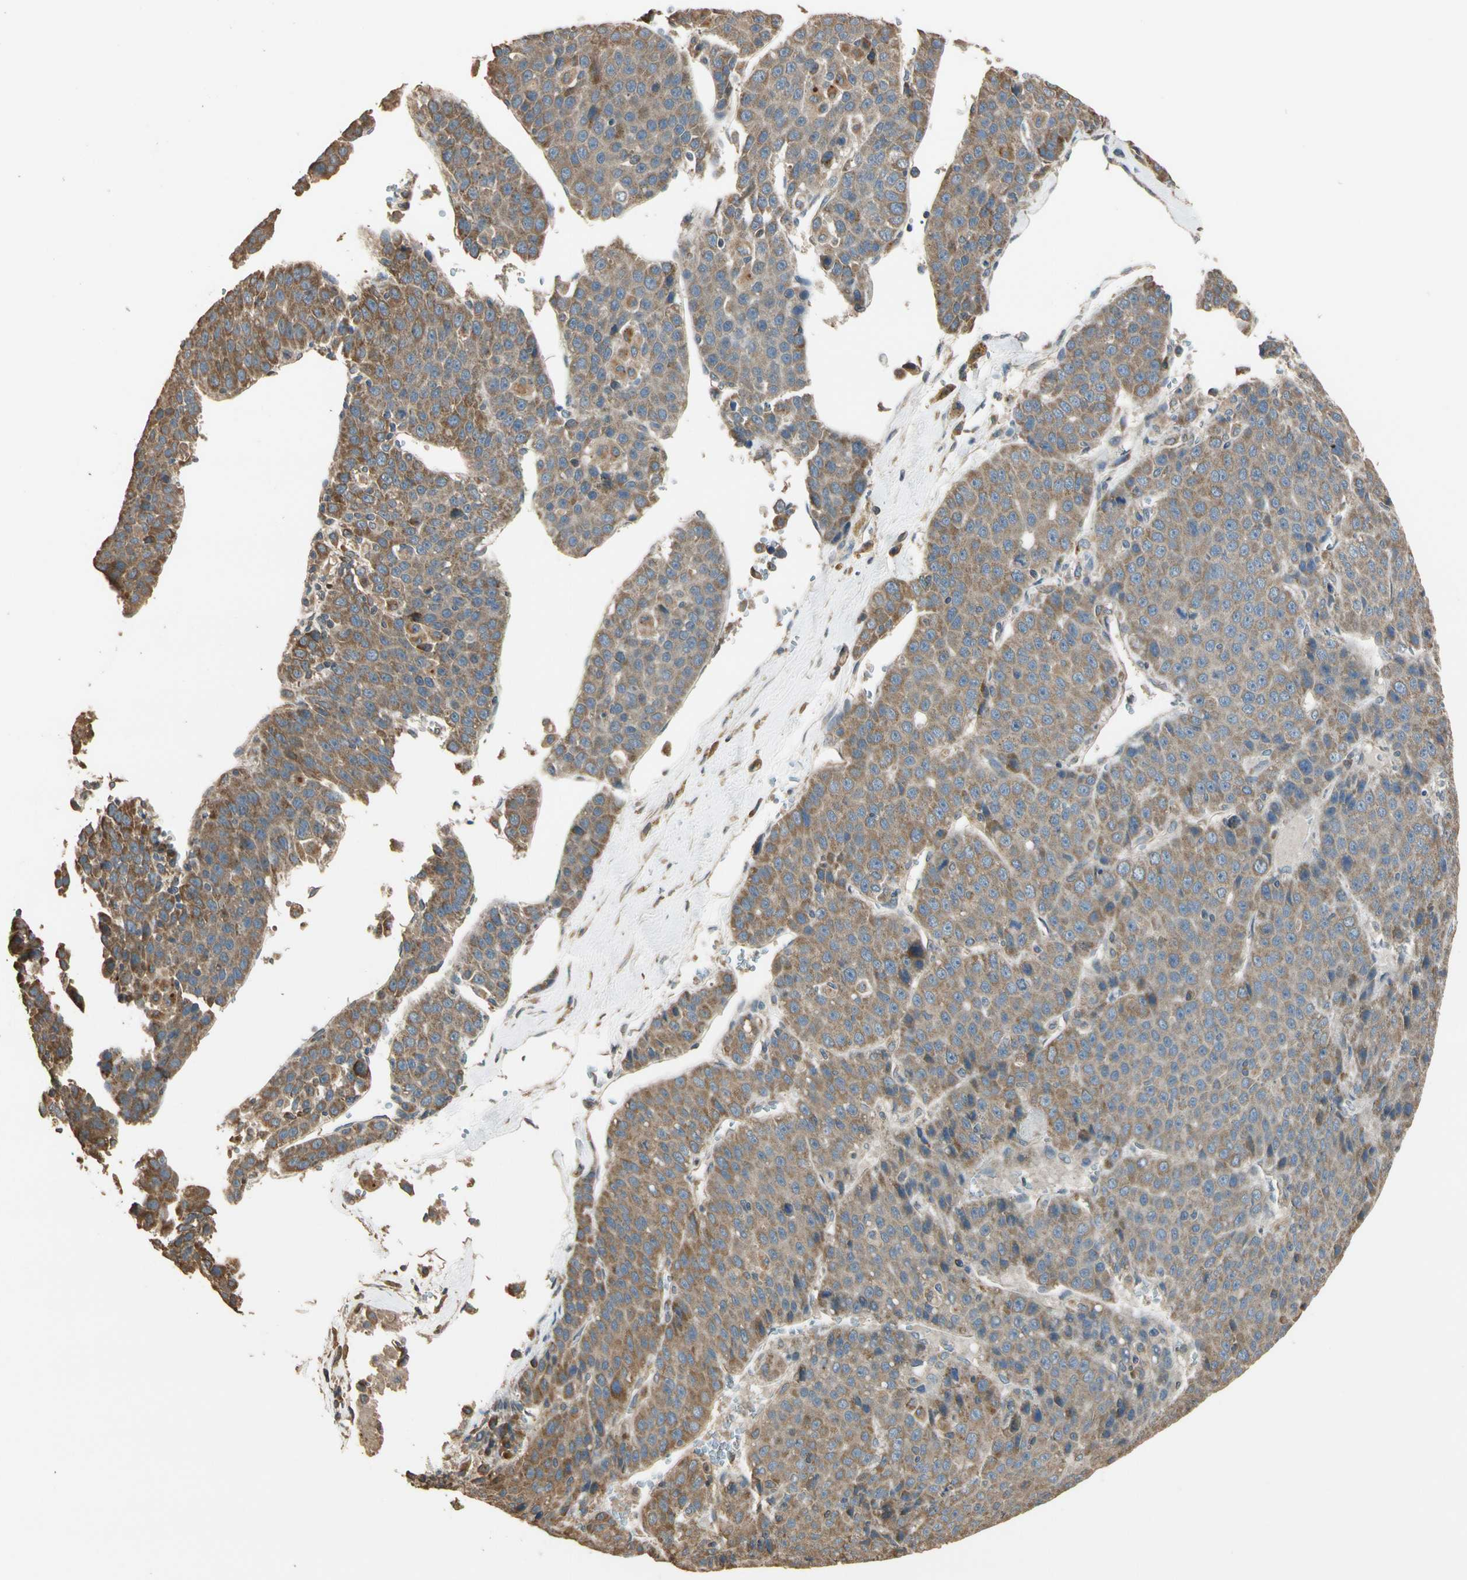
{"staining": {"intensity": "moderate", "quantity": ">75%", "location": "cytoplasmic/membranous"}, "tissue": "liver cancer", "cell_type": "Tumor cells", "image_type": "cancer", "snomed": [{"axis": "morphology", "description": "Carcinoma, Hepatocellular, NOS"}, {"axis": "topography", "description": "Liver"}], "caption": "A medium amount of moderate cytoplasmic/membranous staining is appreciated in about >75% of tumor cells in hepatocellular carcinoma (liver) tissue.", "gene": "STX18", "patient": {"sex": "female", "age": 53}}